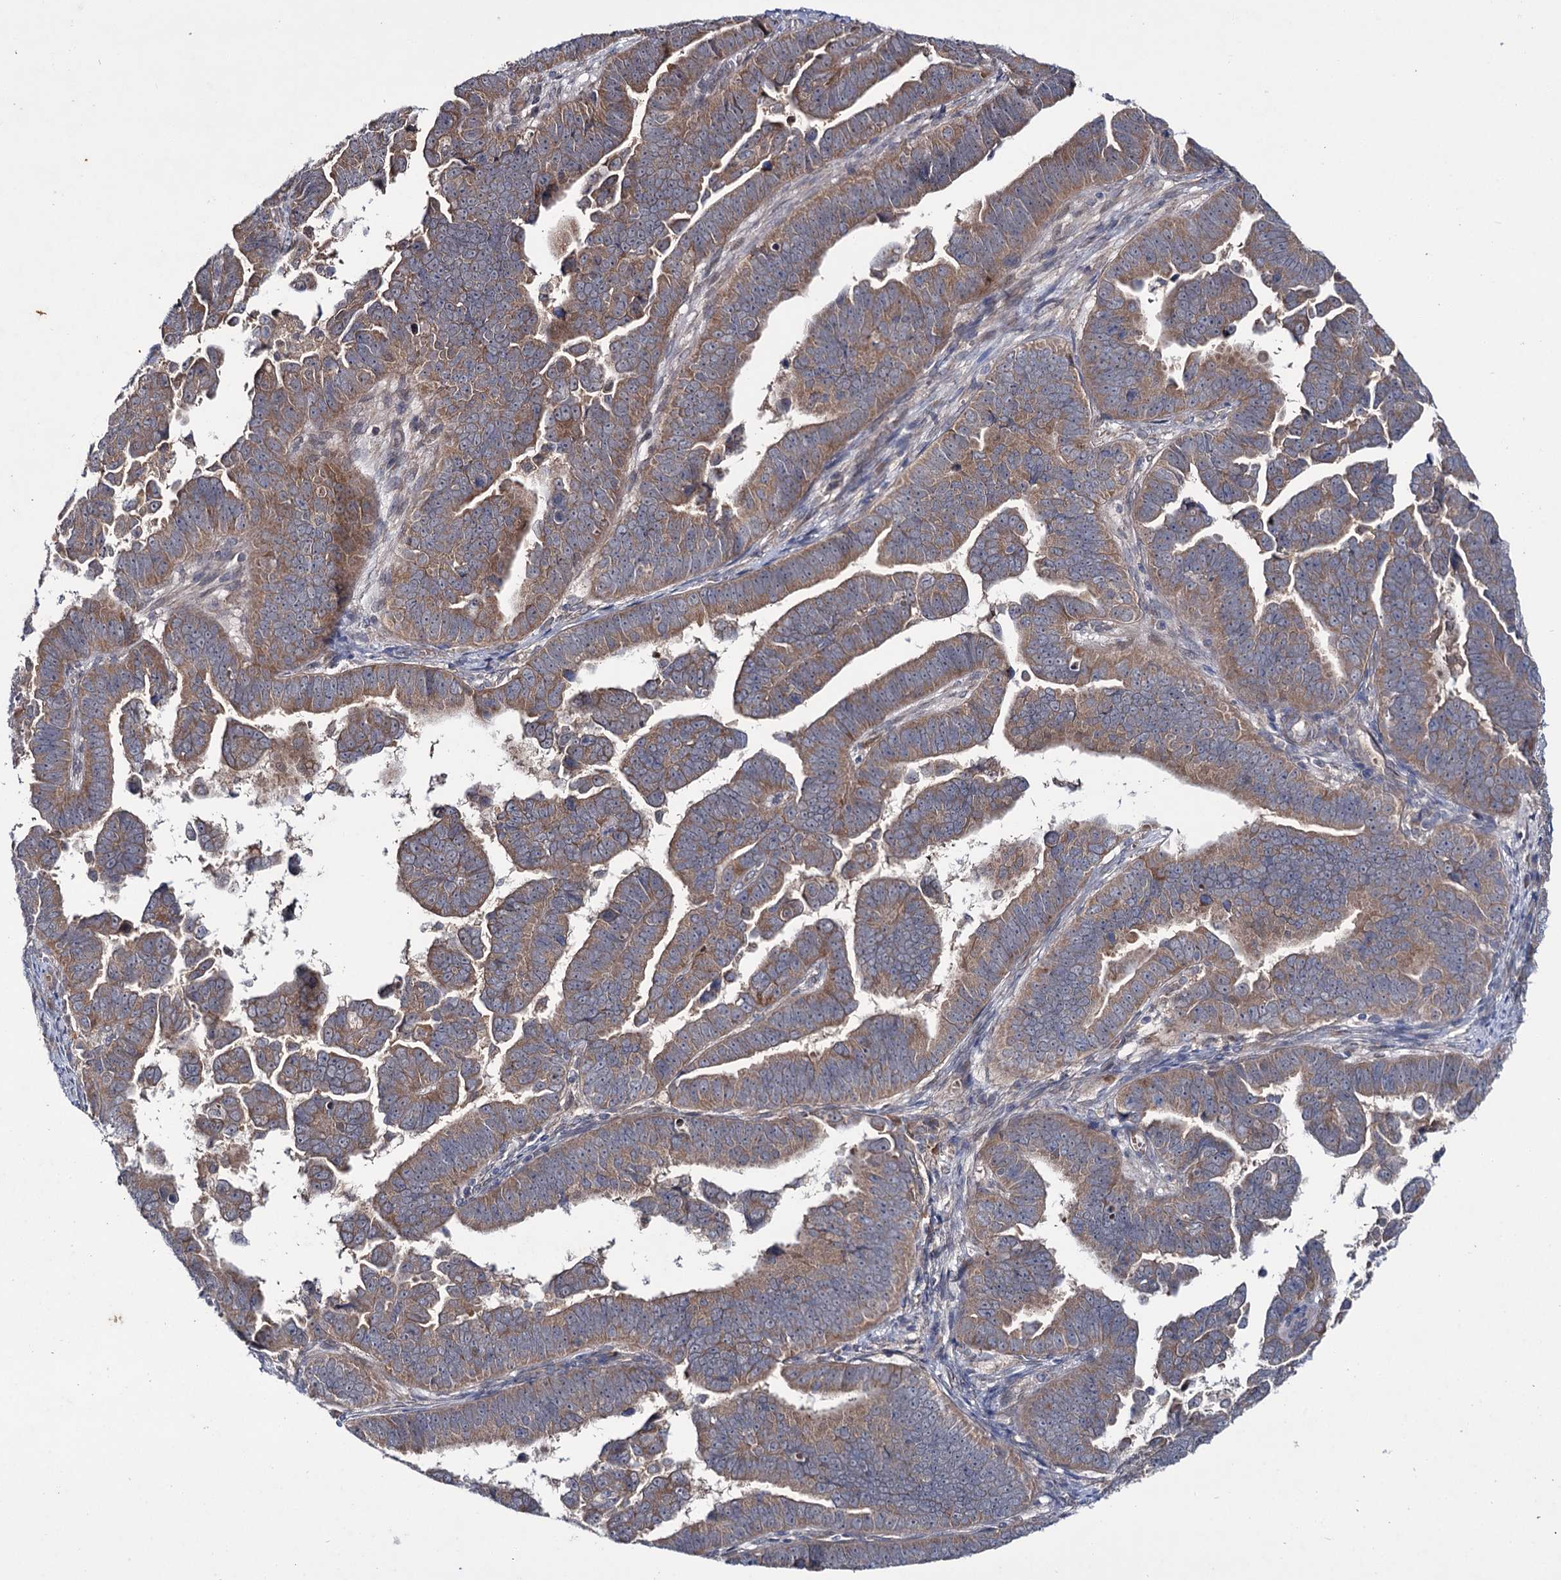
{"staining": {"intensity": "moderate", "quantity": ">75%", "location": "cytoplasmic/membranous"}, "tissue": "endometrial cancer", "cell_type": "Tumor cells", "image_type": "cancer", "snomed": [{"axis": "morphology", "description": "Adenocarcinoma, NOS"}, {"axis": "topography", "description": "Endometrium"}], "caption": "This is an image of immunohistochemistry (IHC) staining of adenocarcinoma (endometrial), which shows moderate staining in the cytoplasmic/membranous of tumor cells.", "gene": "PTPN3", "patient": {"sex": "female", "age": 75}}